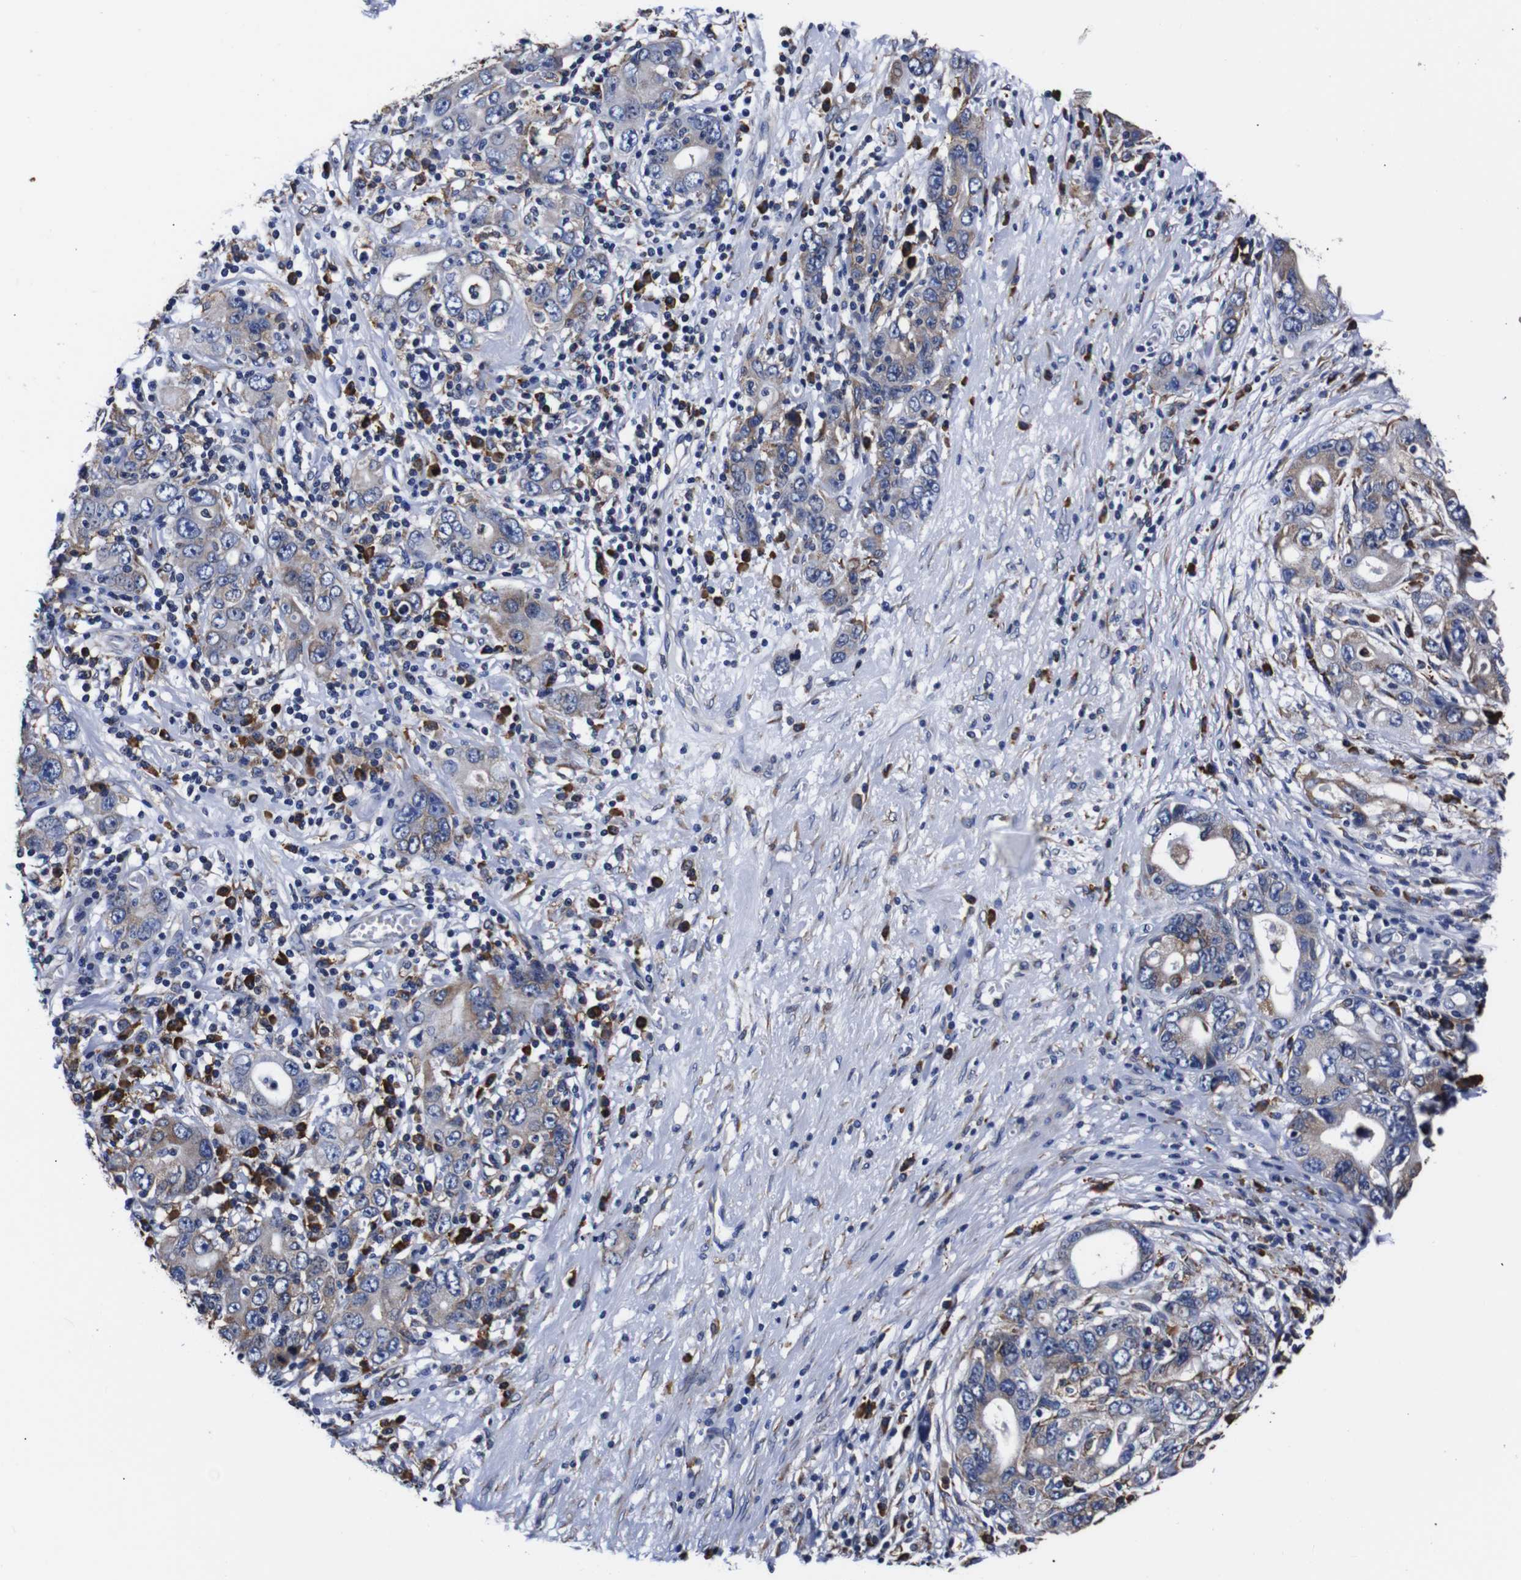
{"staining": {"intensity": "moderate", "quantity": "<25%", "location": "cytoplasmic/membranous"}, "tissue": "stomach cancer", "cell_type": "Tumor cells", "image_type": "cancer", "snomed": [{"axis": "morphology", "description": "Adenocarcinoma, NOS"}, {"axis": "topography", "description": "Stomach, lower"}], "caption": "IHC staining of stomach cancer, which reveals low levels of moderate cytoplasmic/membranous positivity in about <25% of tumor cells indicating moderate cytoplasmic/membranous protein staining. The staining was performed using DAB (3,3'-diaminobenzidine) (brown) for protein detection and nuclei were counterstained in hematoxylin (blue).", "gene": "PPIB", "patient": {"sex": "female", "age": 93}}